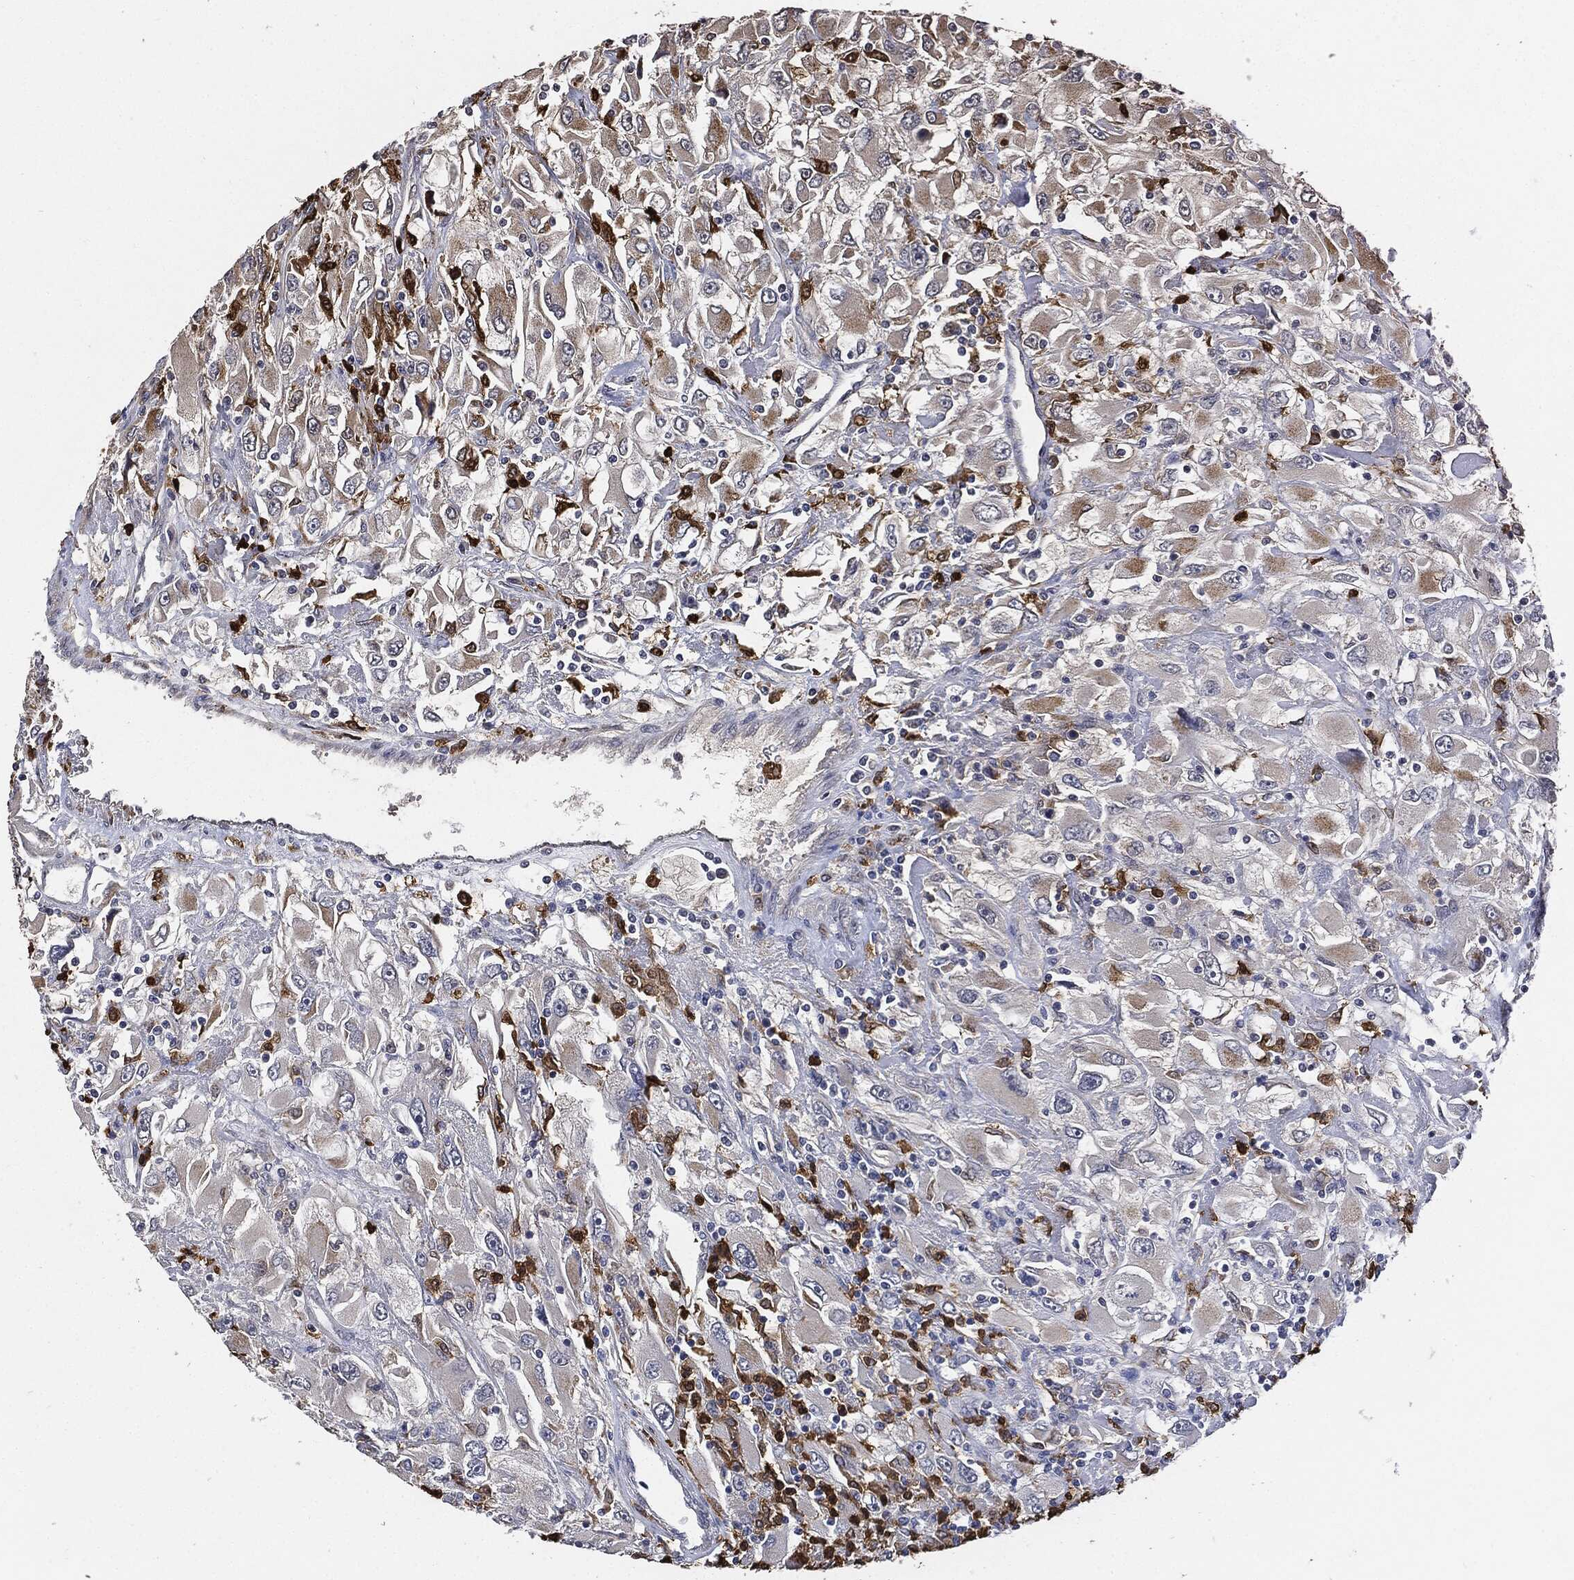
{"staining": {"intensity": "moderate", "quantity": "<25%", "location": "cytoplasmic/membranous"}, "tissue": "renal cancer", "cell_type": "Tumor cells", "image_type": "cancer", "snomed": [{"axis": "morphology", "description": "Adenocarcinoma, NOS"}, {"axis": "topography", "description": "Kidney"}], "caption": "This histopathology image demonstrates IHC staining of renal cancer (adenocarcinoma), with low moderate cytoplasmic/membranous expression in approximately <25% of tumor cells.", "gene": "S100A9", "patient": {"sex": "female", "age": 52}}